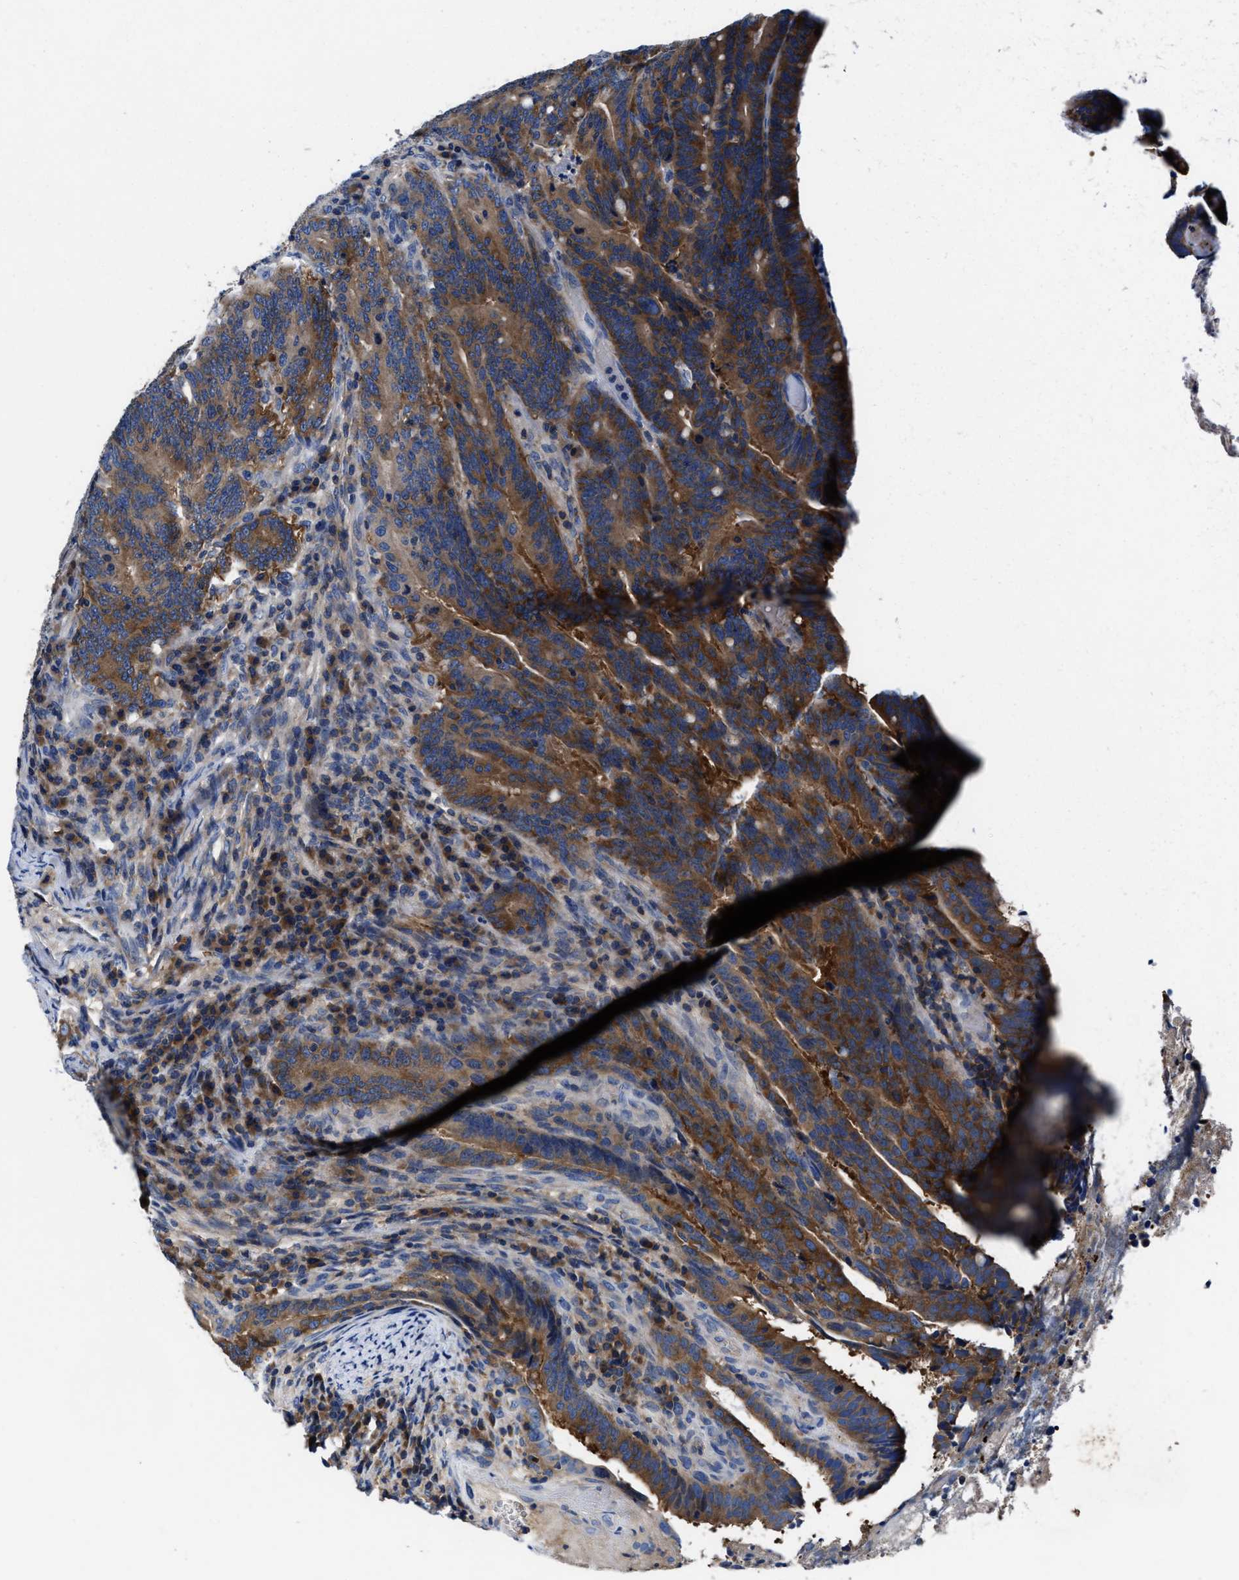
{"staining": {"intensity": "moderate", "quantity": ">75%", "location": "cytoplasmic/membranous"}, "tissue": "colorectal cancer", "cell_type": "Tumor cells", "image_type": "cancer", "snomed": [{"axis": "morphology", "description": "Adenocarcinoma, NOS"}, {"axis": "topography", "description": "Colon"}], "caption": "A photomicrograph of colorectal cancer stained for a protein displays moderate cytoplasmic/membranous brown staining in tumor cells.", "gene": "PHLPP1", "patient": {"sex": "female", "age": 66}}